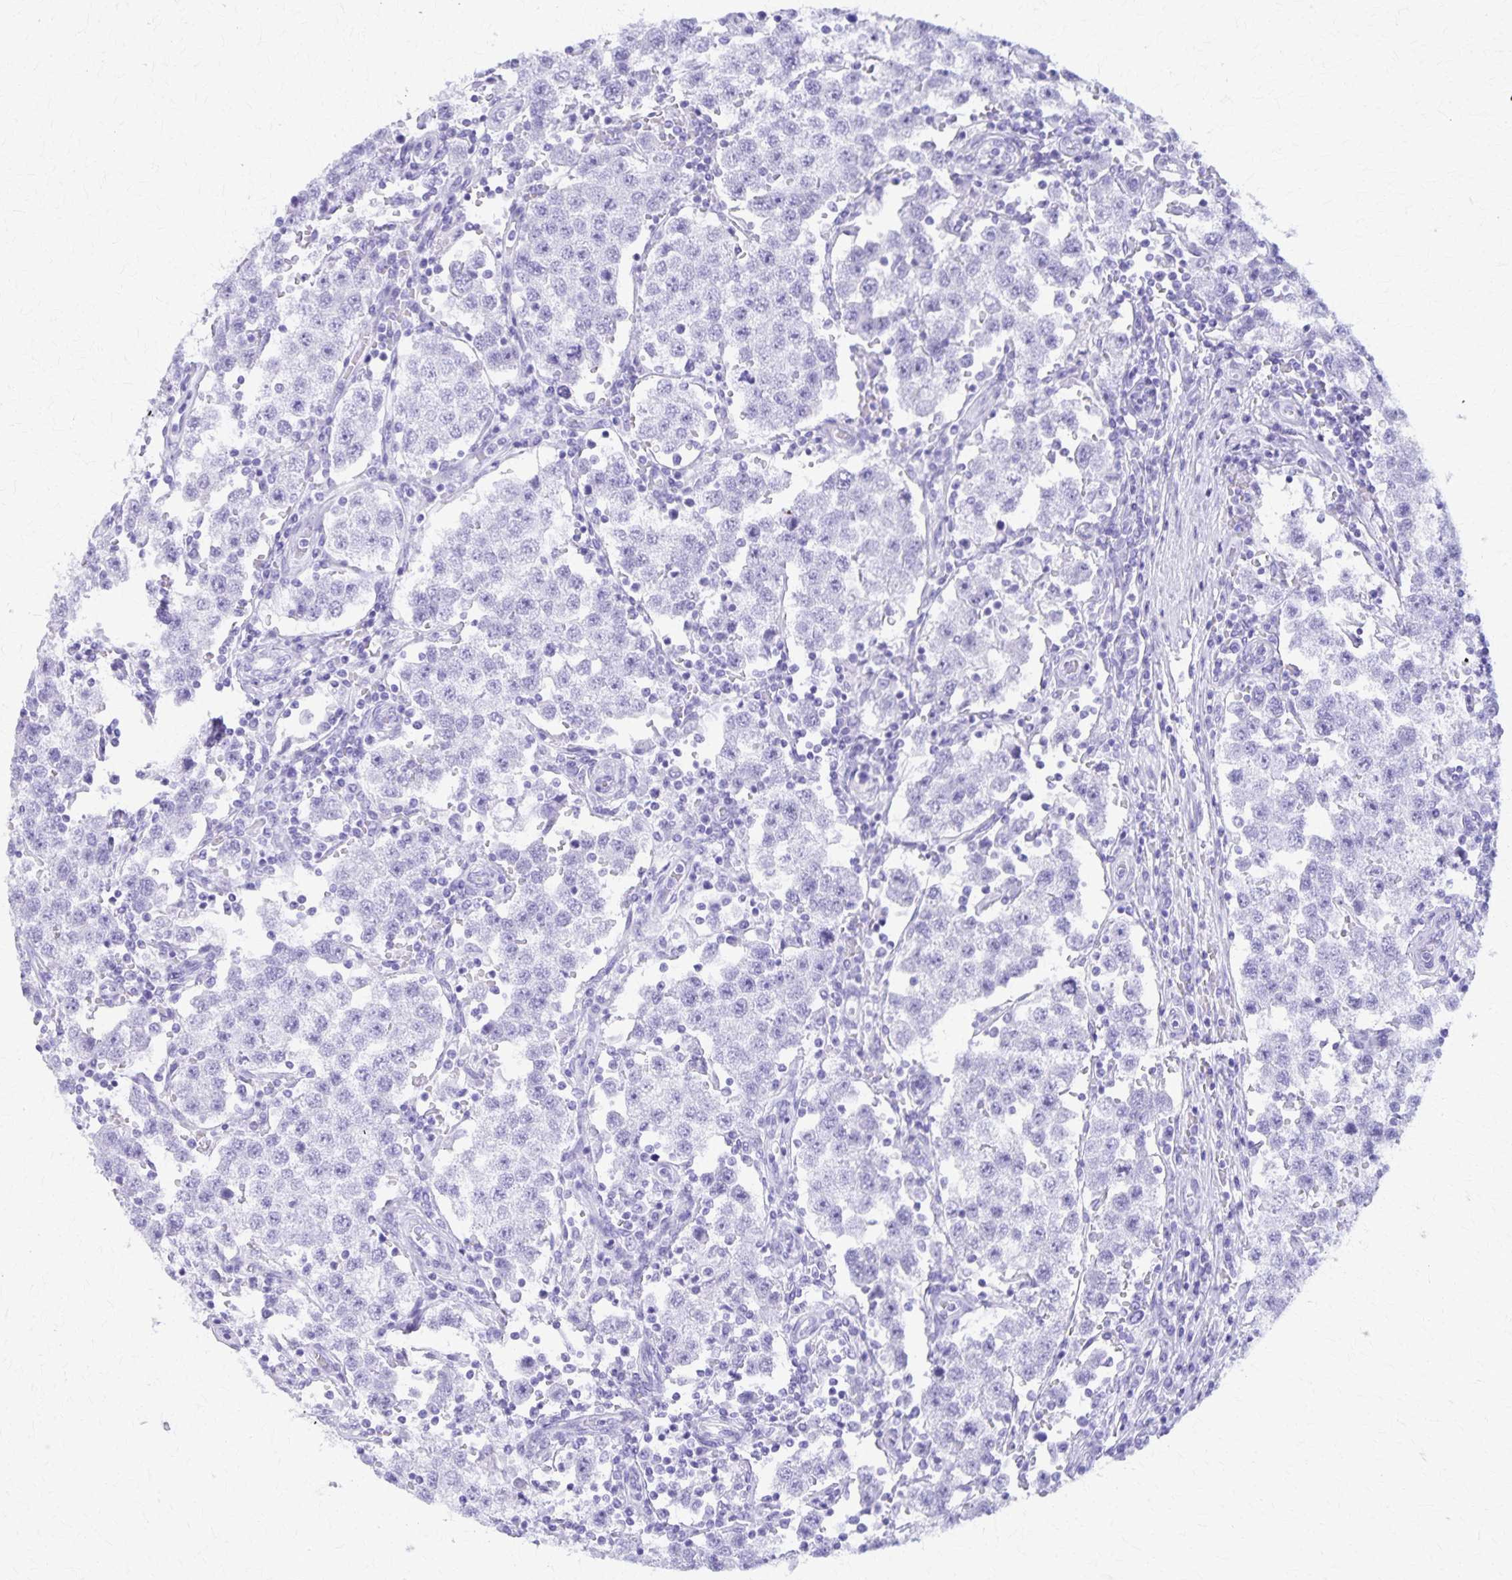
{"staining": {"intensity": "negative", "quantity": "none", "location": "none"}, "tissue": "testis cancer", "cell_type": "Tumor cells", "image_type": "cancer", "snomed": [{"axis": "morphology", "description": "Seminoma, NOS"}, {"axis": "topography", "description": "Testis"}], "caption": "Human testis cancer stained for a protein using immunohistochemistry demonstrates no staining in tumor cells.", "gene": "DEFA5", "patient": {"sex": "male", "age": 37}}